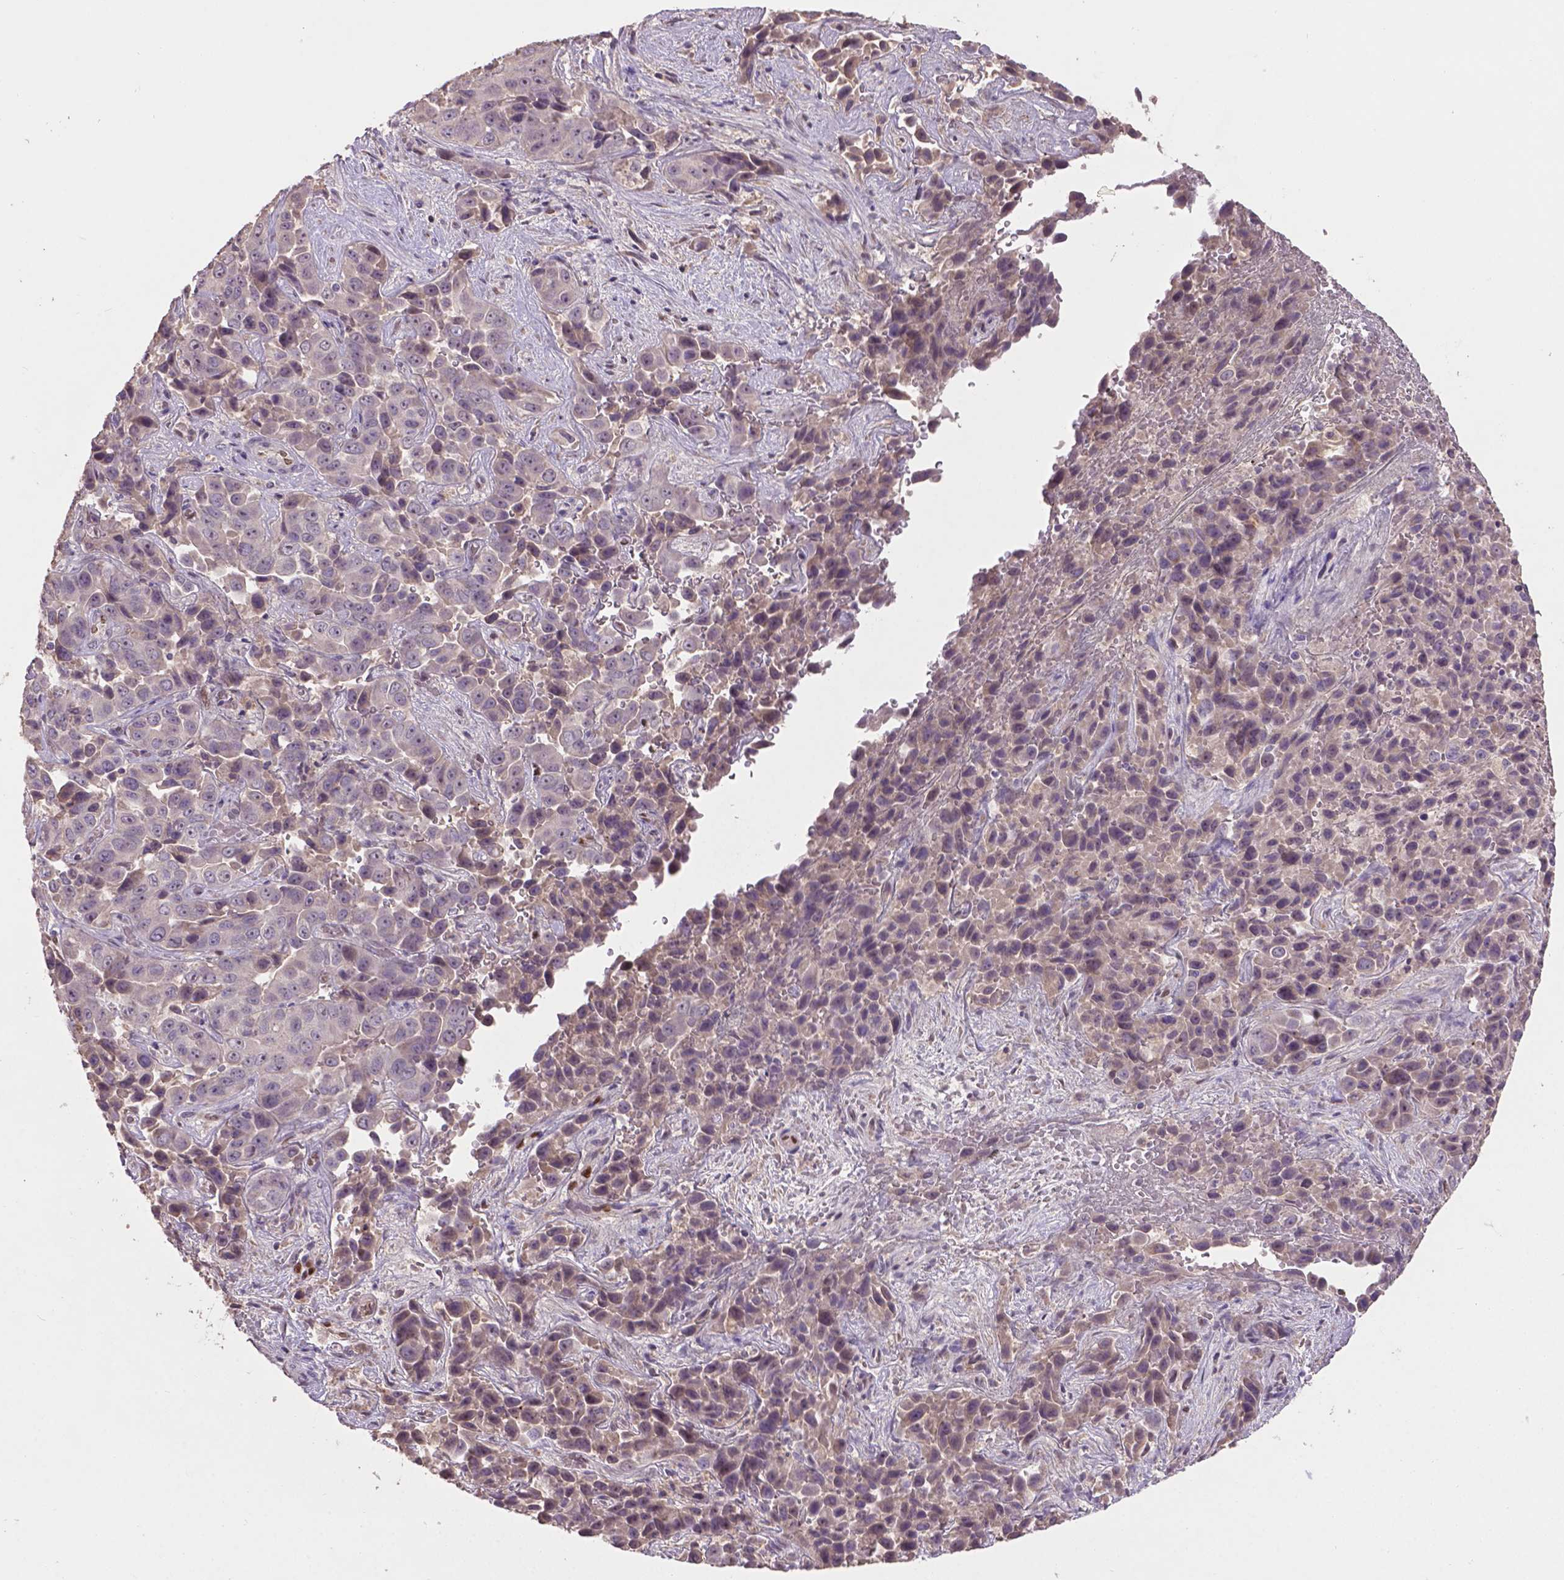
{"staining": {"intensity": "negative", "quantity": "none", "location": "none"}, "tissue": "liver cancer", "cell_type": "Tumor cells", "image_type": "cancer", "snomed": [{"axis": "morphology", "description": "Cholangiocarcinoma"}, {"axis": "topography", "description": "Liver"}], "caption": "Immunohistochemical staining of human liver cancer (cholangiocarcinoma) reveals no significant expression in tumor cells.", "gene": "SOX17", "patient": {"sex": "female", "age": 52}}